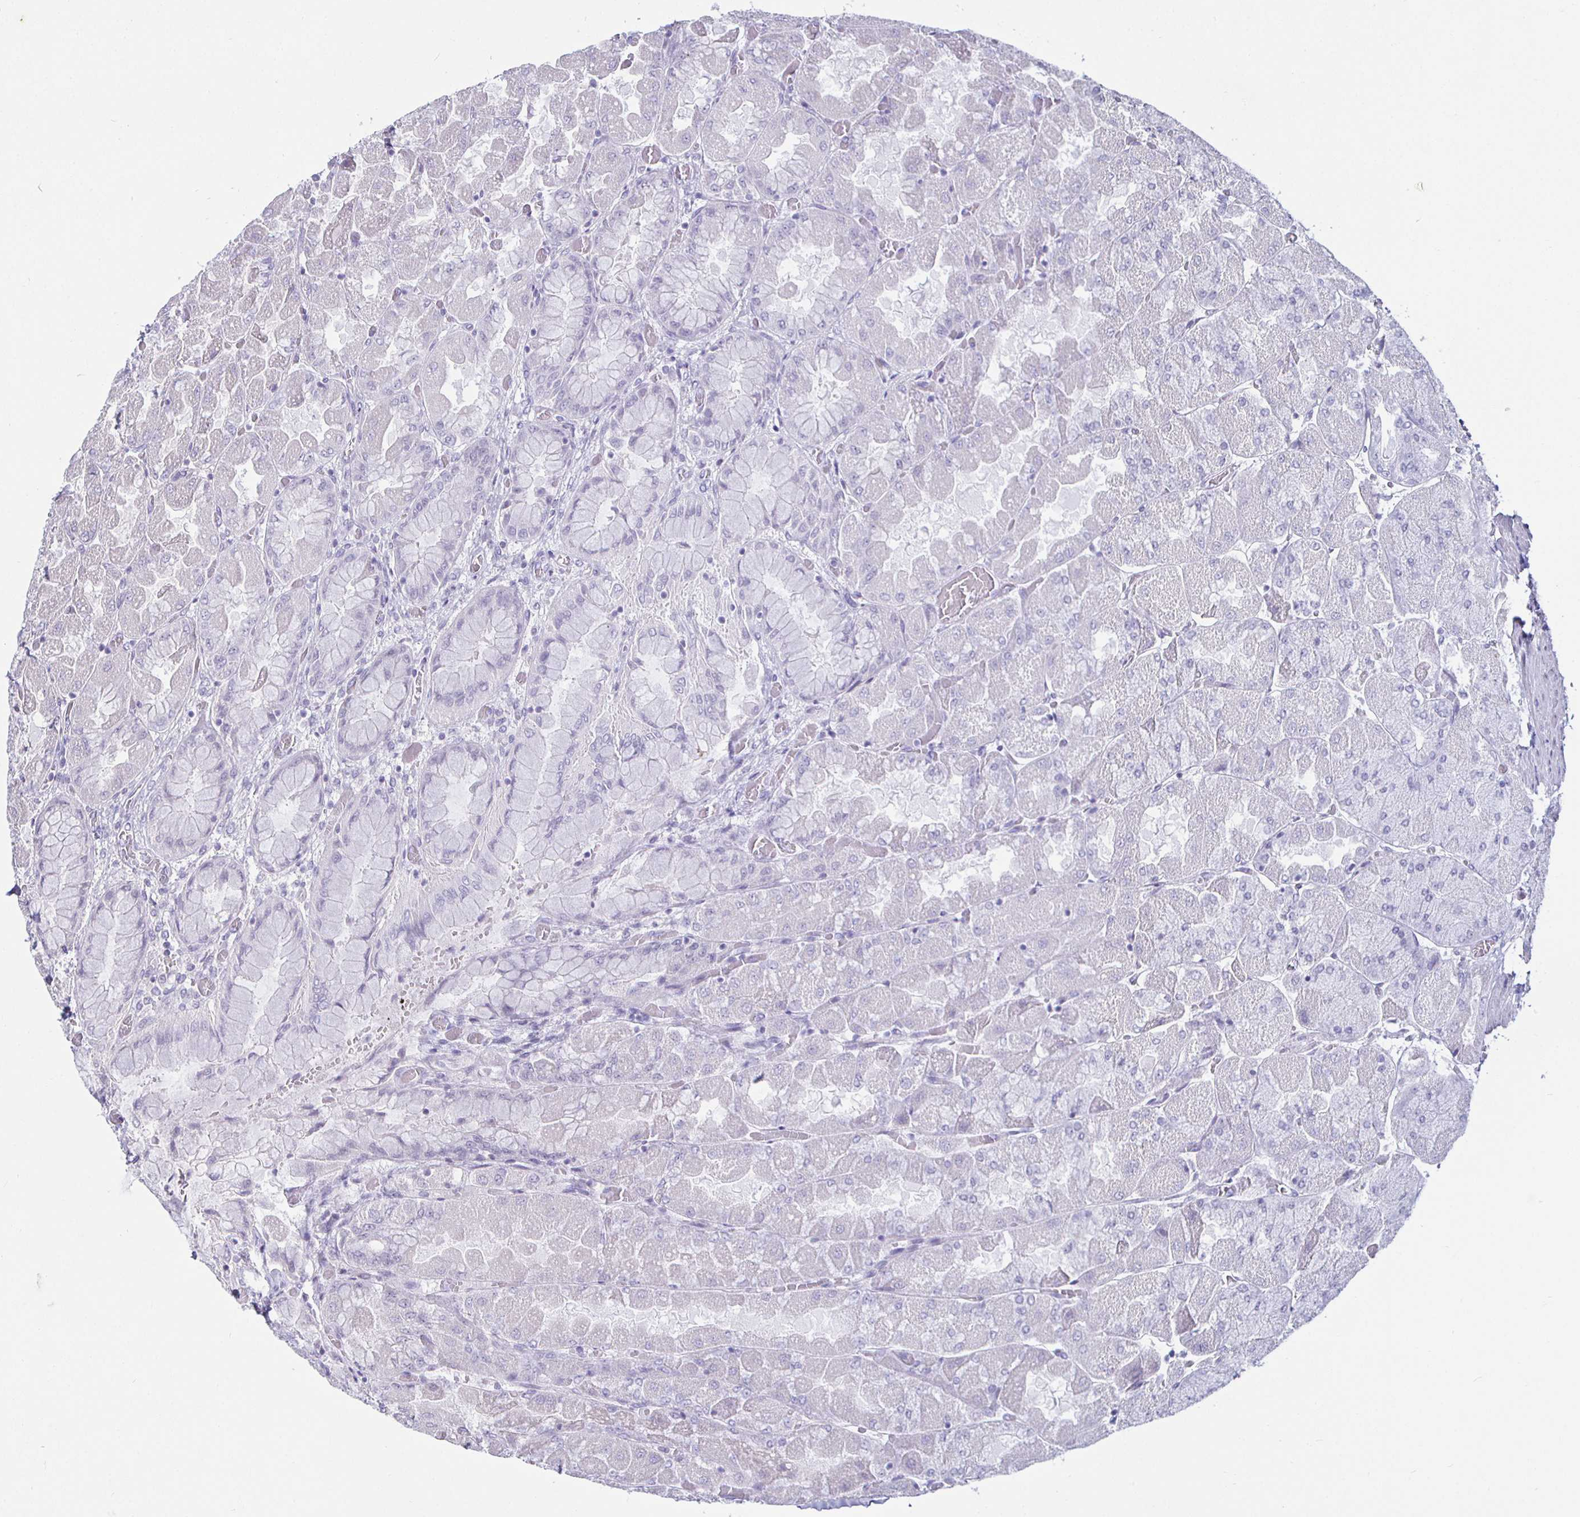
{"staining": {"intensity": "negative", "quantity": "none", "location": "none"}, "tissue": "stomach", "cell_type": "Glandular cells", "image_type": "normal", "snomed": [{"axis": "morphology", "description": "Normal tissue, NOS"}, {"axis": "topography", "description": "Stomach"}], "caption": "High magnification brightfield microscopy of unremarkable stomach stained with DAB (brown) and counterstained with hematoxylin (blue): glandular cells show no significant positivity. Brightfield microscopy of immunohistochemistry (IHC) stained with DAB (brown) and hematoxylin (blue), captured at high magnification.", "gene": "MLH1", "patient": {"sex": "female", "age": 61}}